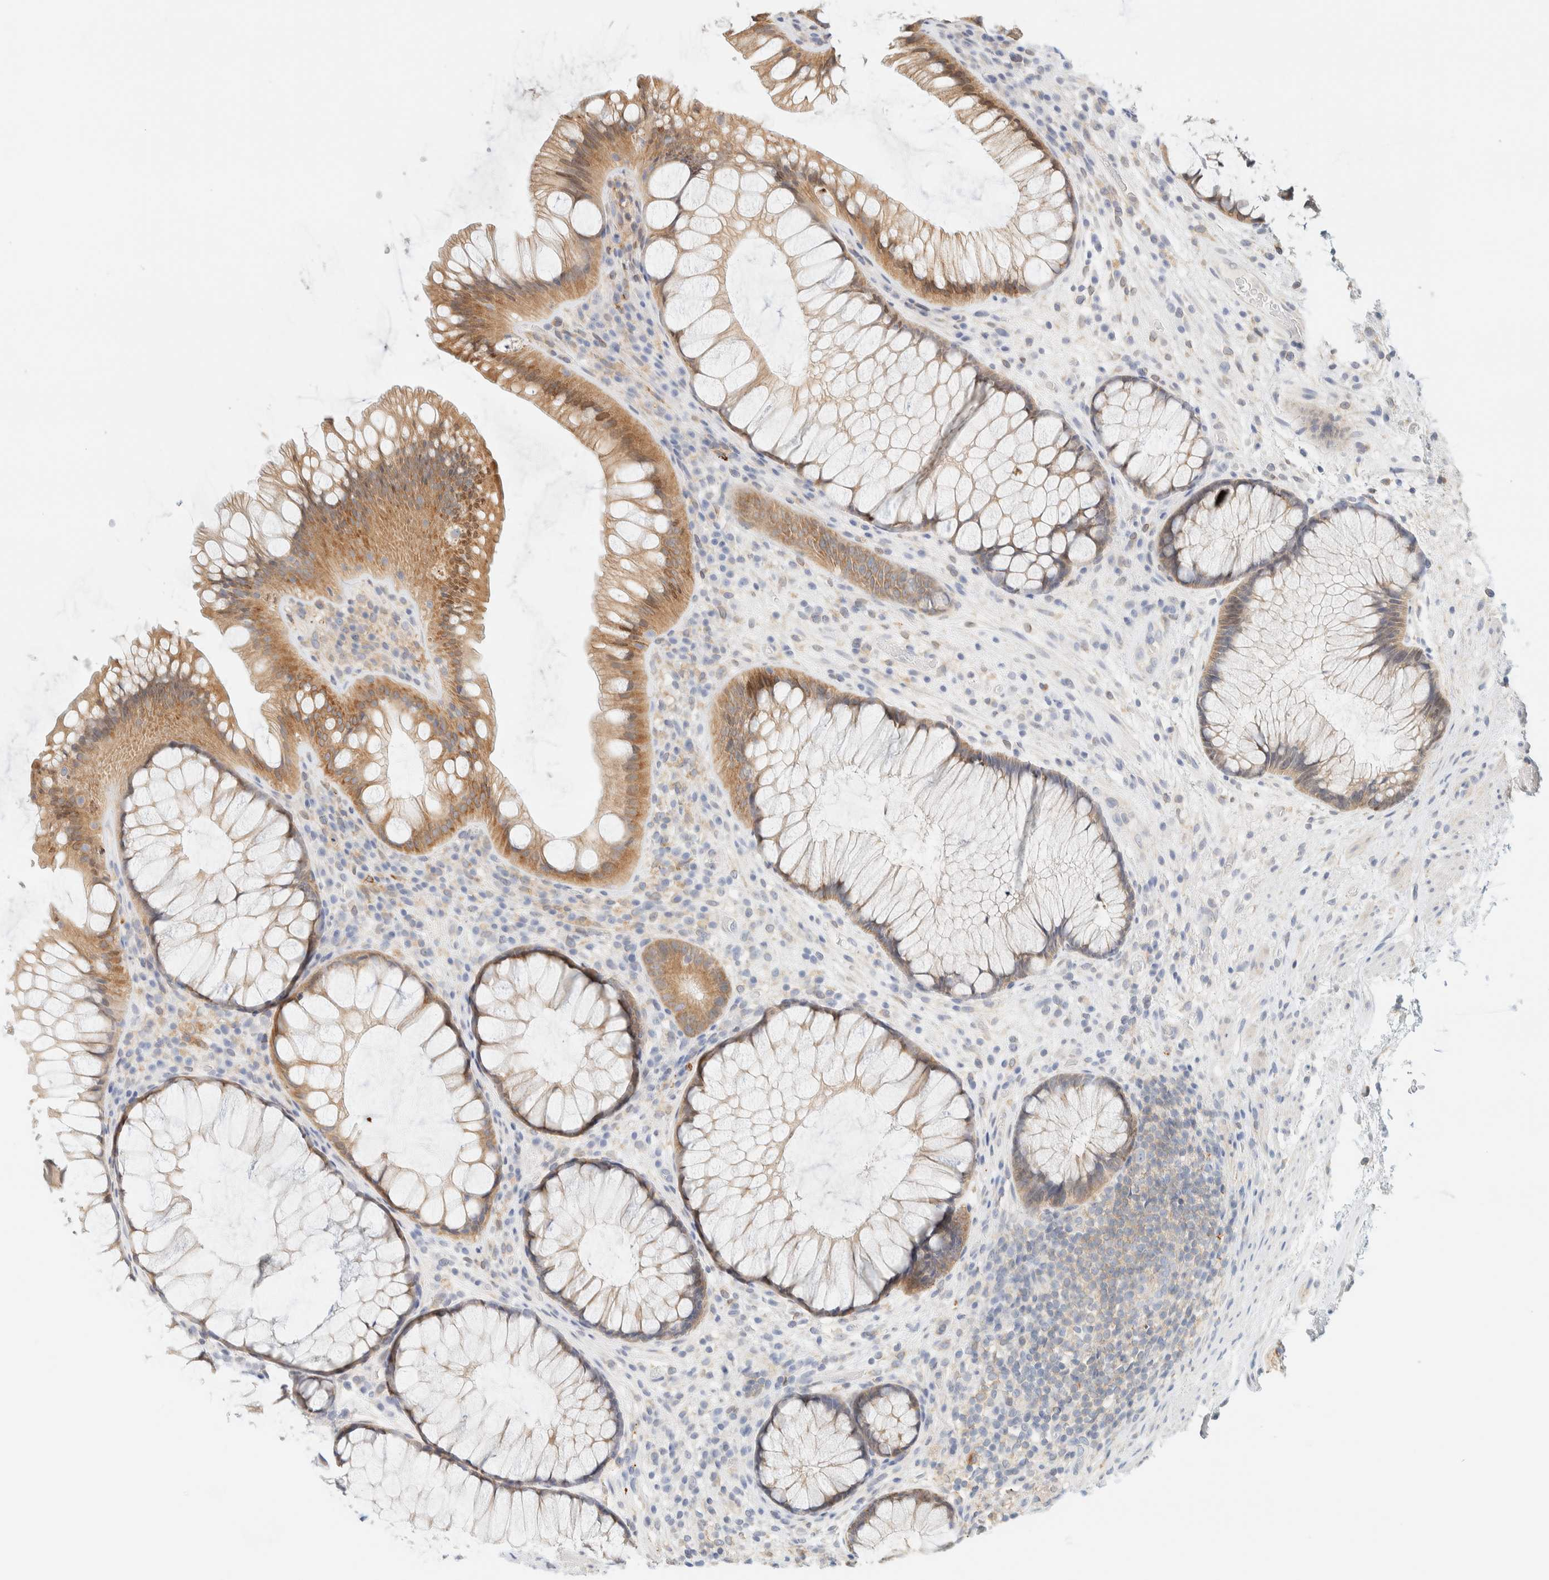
{"staining": {"intensity": "moderate", "quantity": ">75%", "location": "cytoplasmic/membranous"}, "tissue": "rectum", "cell_type": "Glandular cells", "image_type": "normal", "snomed": [{"axis": "morphology", "description": "Normal tissue, NOS"}, {"axis": "topography", "description": "Rectum"}], "caption": "Immunohistochemistry (IHC) of benign rectum shows medium levels of moderate cytoplasmic/membranous positivity in about >75% of glandular cells. The staining was performed using DAB (3,3'-diaminobenzidine), with brown indicating positive protein expression. Nuclei are stained blue with hematoxylin.", "gene": "NT5C", "patient": {"sex": "male", "age": 51}}